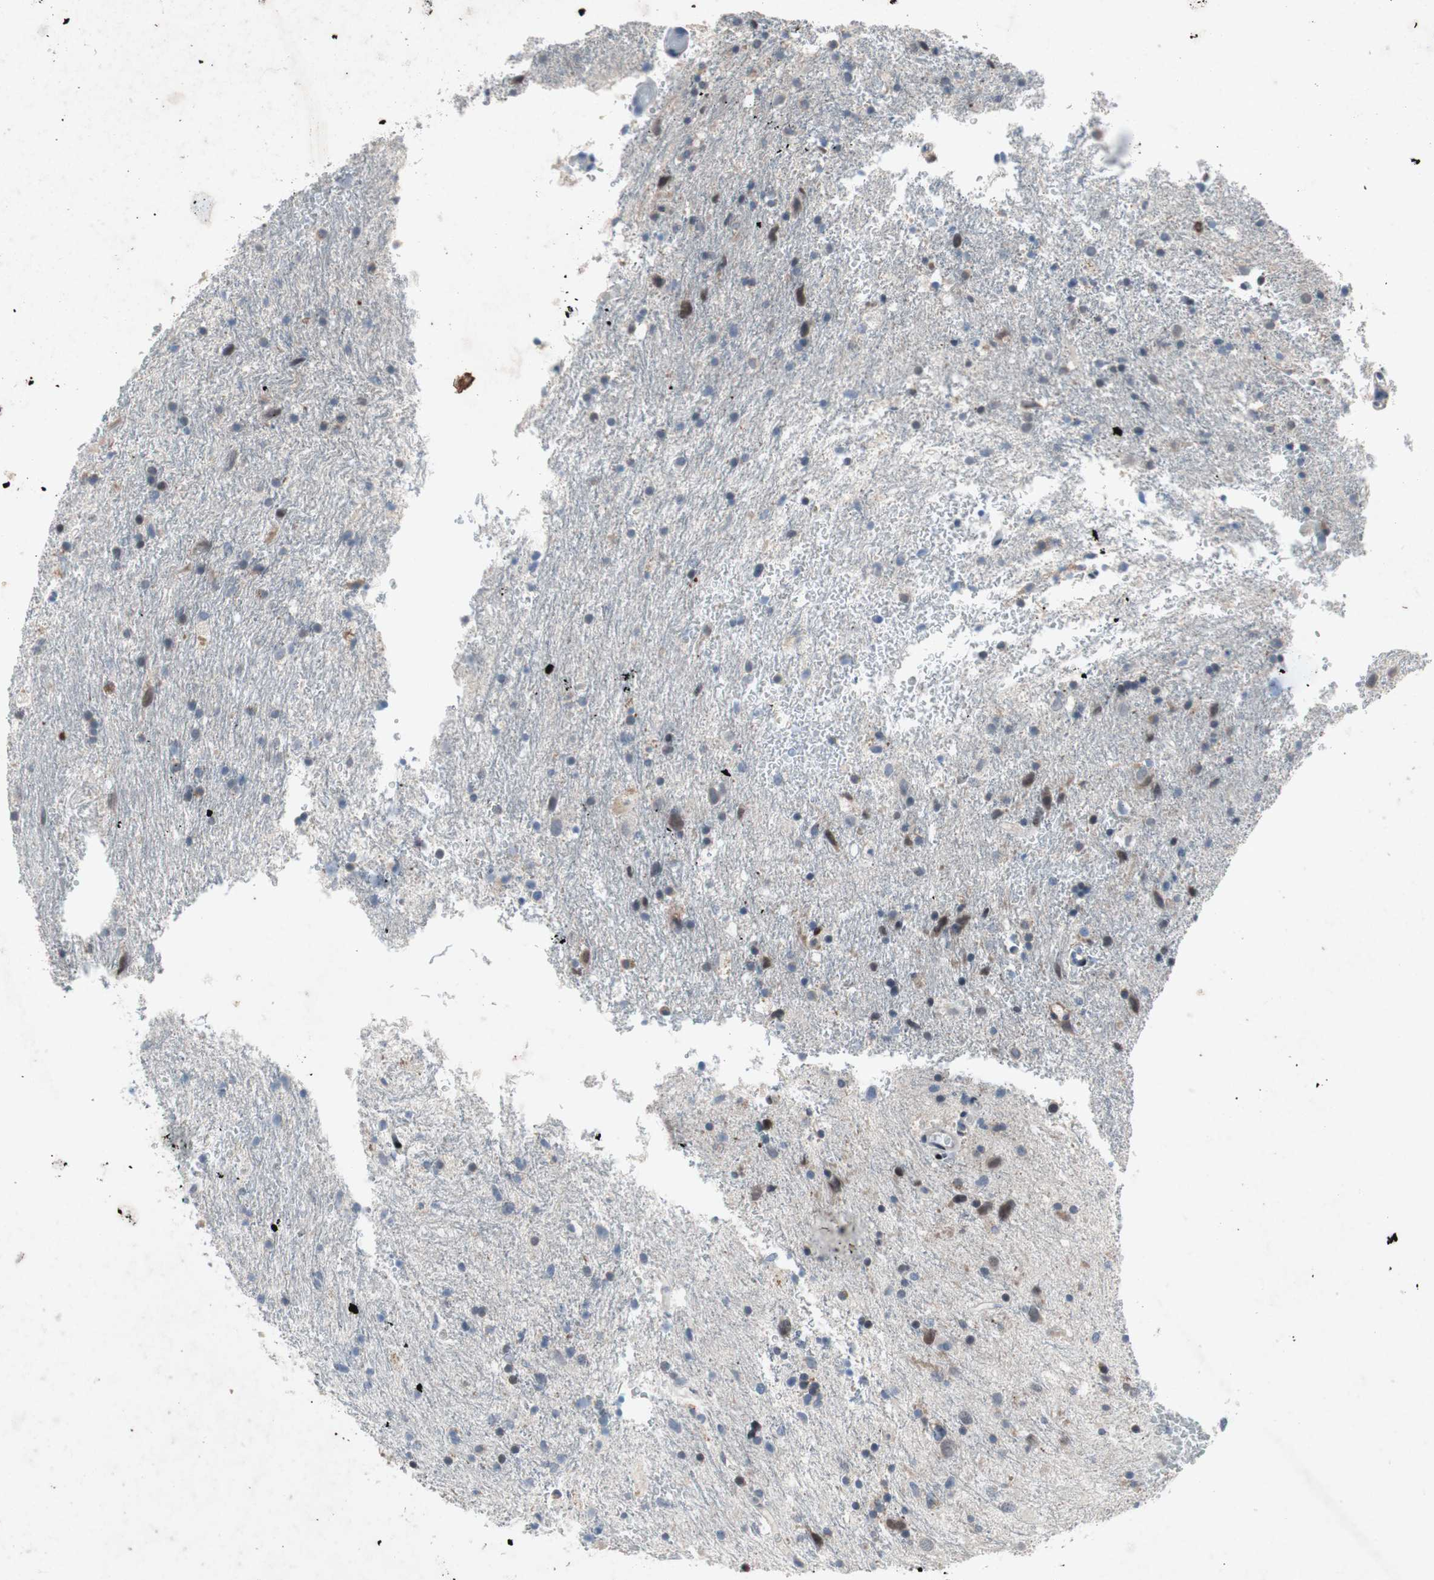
{"staining": {"intensity": "weak", "quantity": "<25%", "location": "nuclear"}, "tissue": "glioma", "cell_type": "Tumor cells", "image_type": "cancer", "snomed": [{"axis": "morphology", "description": "Glioma, malignant, Low grade"}, {"axis": "topography", "description": "Brain"}], "caption": "A photomicrograph of human glioma is negative for staining in tumor cells.", "gene": "MUTYH", "patient": {"sex": "male", "age": 77}}